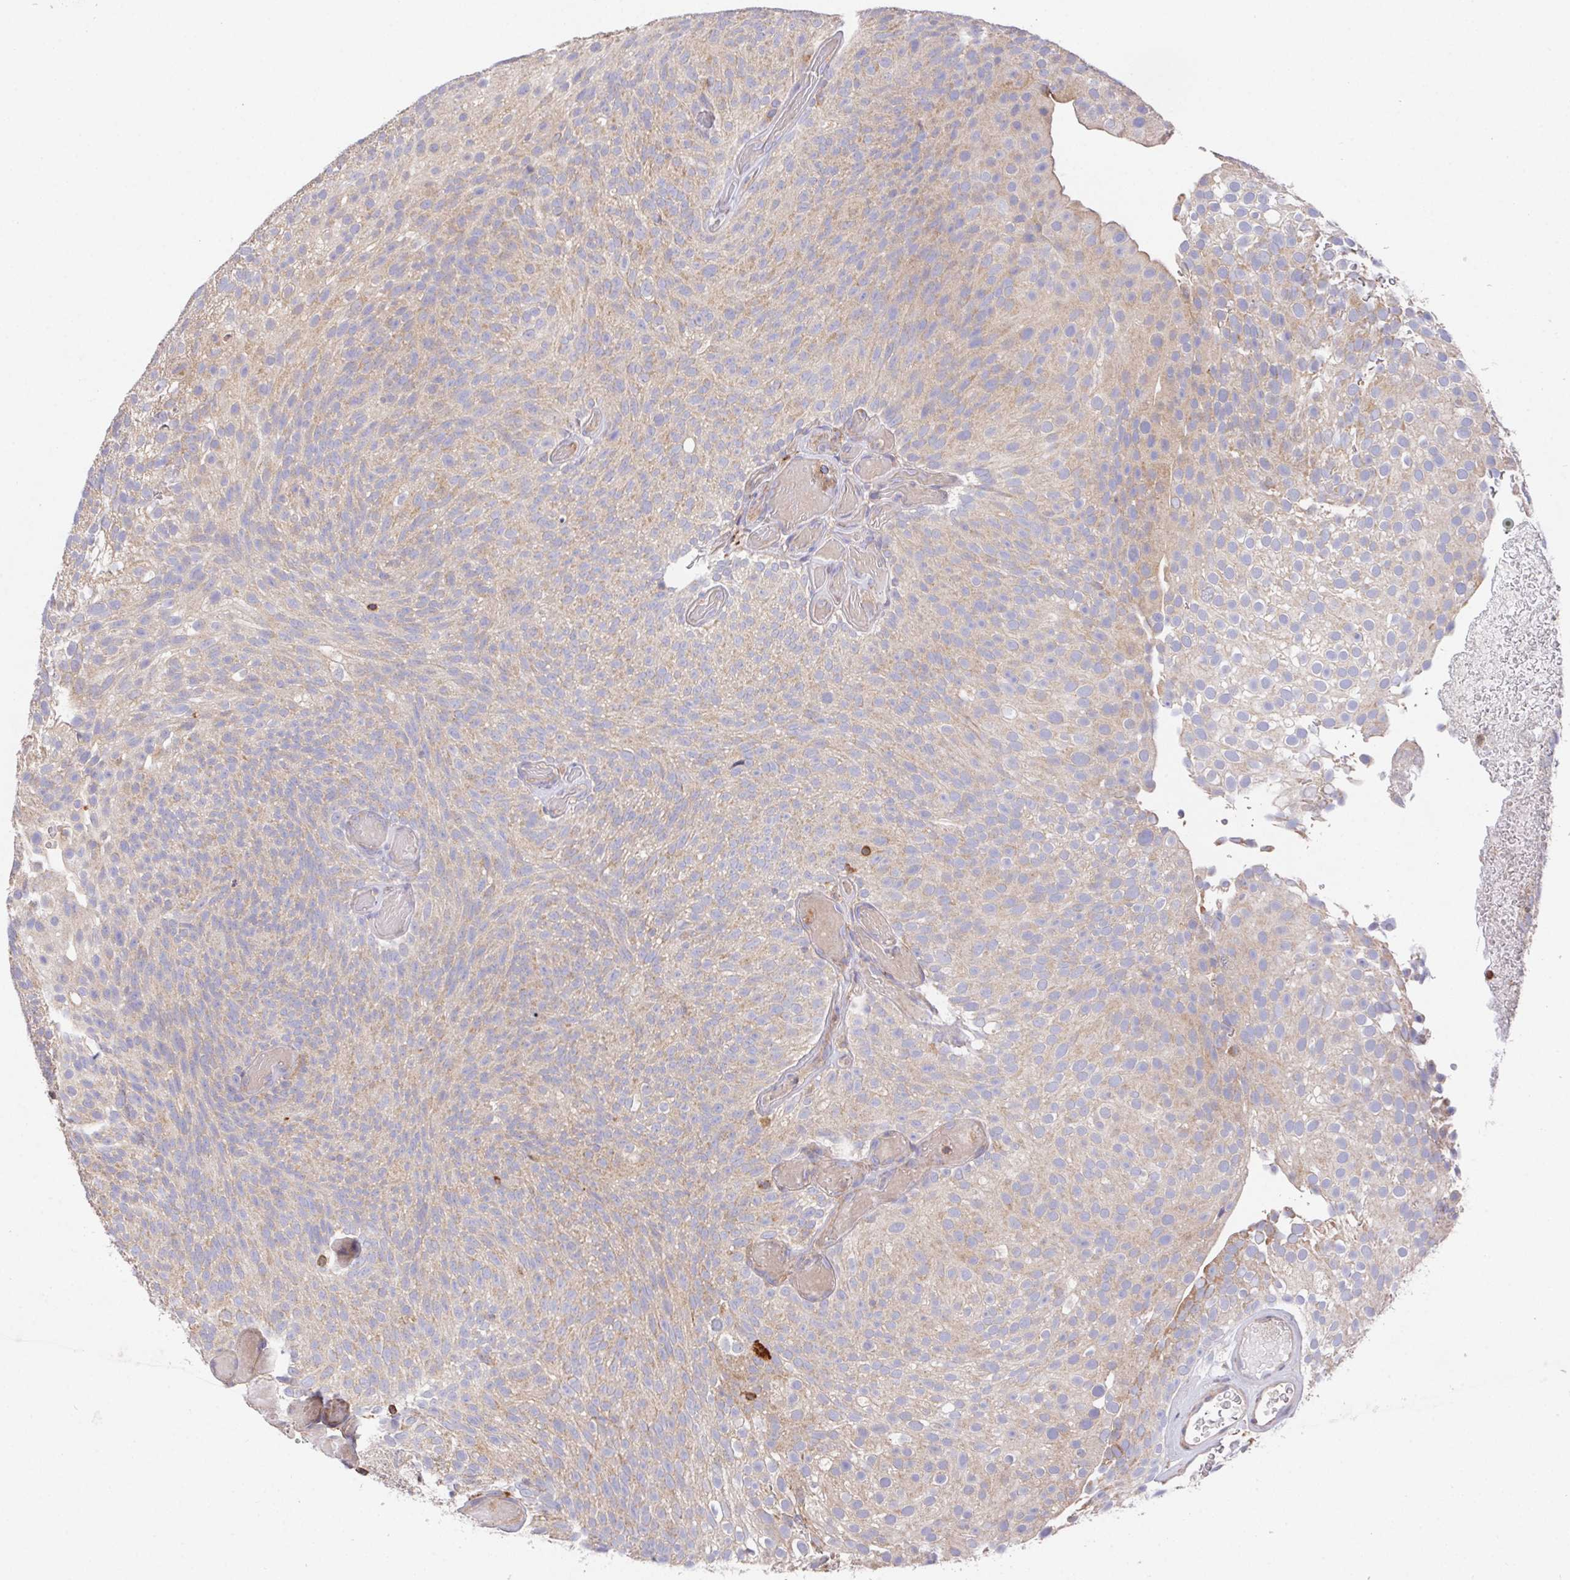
{"staining": {"intensity": "weak", "quantity": ">75%", "location": "cytoplasmic/membranous"}, "tissue": "urothelial cancer", "cell_type": "Tumor cells", "image_type": "cancer", "snomed": [{"axis": "morphology", "description": "Urothelial carcinoma, Low grade"}, {"axis": "topography", "description": "Urinary bladder"}], "caption": "Human urothelial carcinoma (low-grade) stained with a brown dye demonstrates weak cytoplasmic/membranous positive positivity in about >75% of tumor cells.", "gene": "FAM241A", "patient": {"sex": "male", "age": 78}}